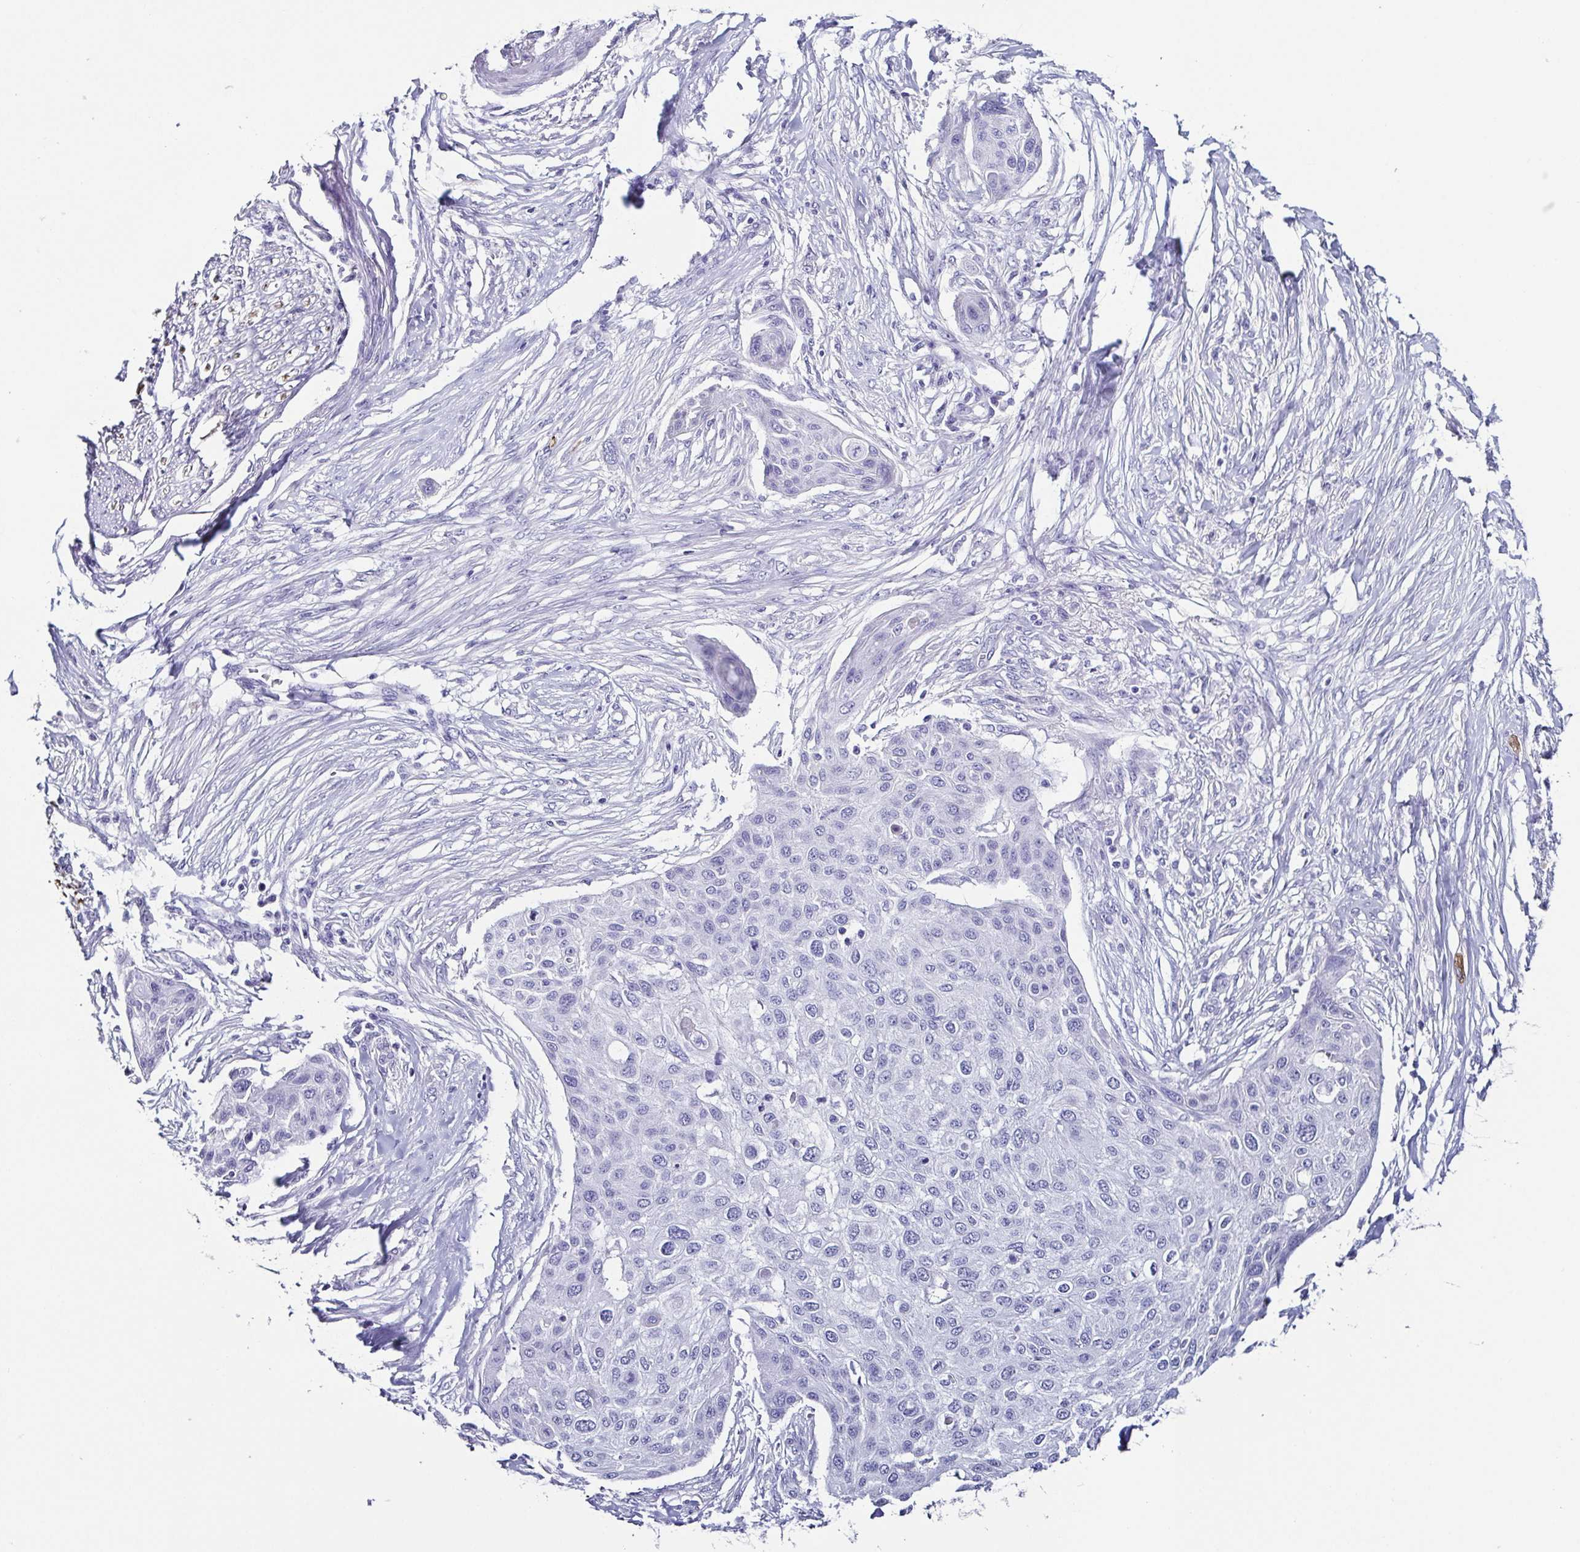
{"staining": {"intensity": "negative", "quantity": "none", "location": "none"}, "tissue": "skin cancer", "cell_type": "Tumor cells", "image_type": "cancer", "snomed": [{"axis": "morphology", "description": "Squamous cell carcinoma, NOS"}, {"axis": "topography", "description": "Skin"}], "caption": "The histopathology image shows no staining of tumor cells in skin cancer (squamous cell carcinoma).", "gene": "TNNT2", "patient": {"sex": "female", "age": 87}}